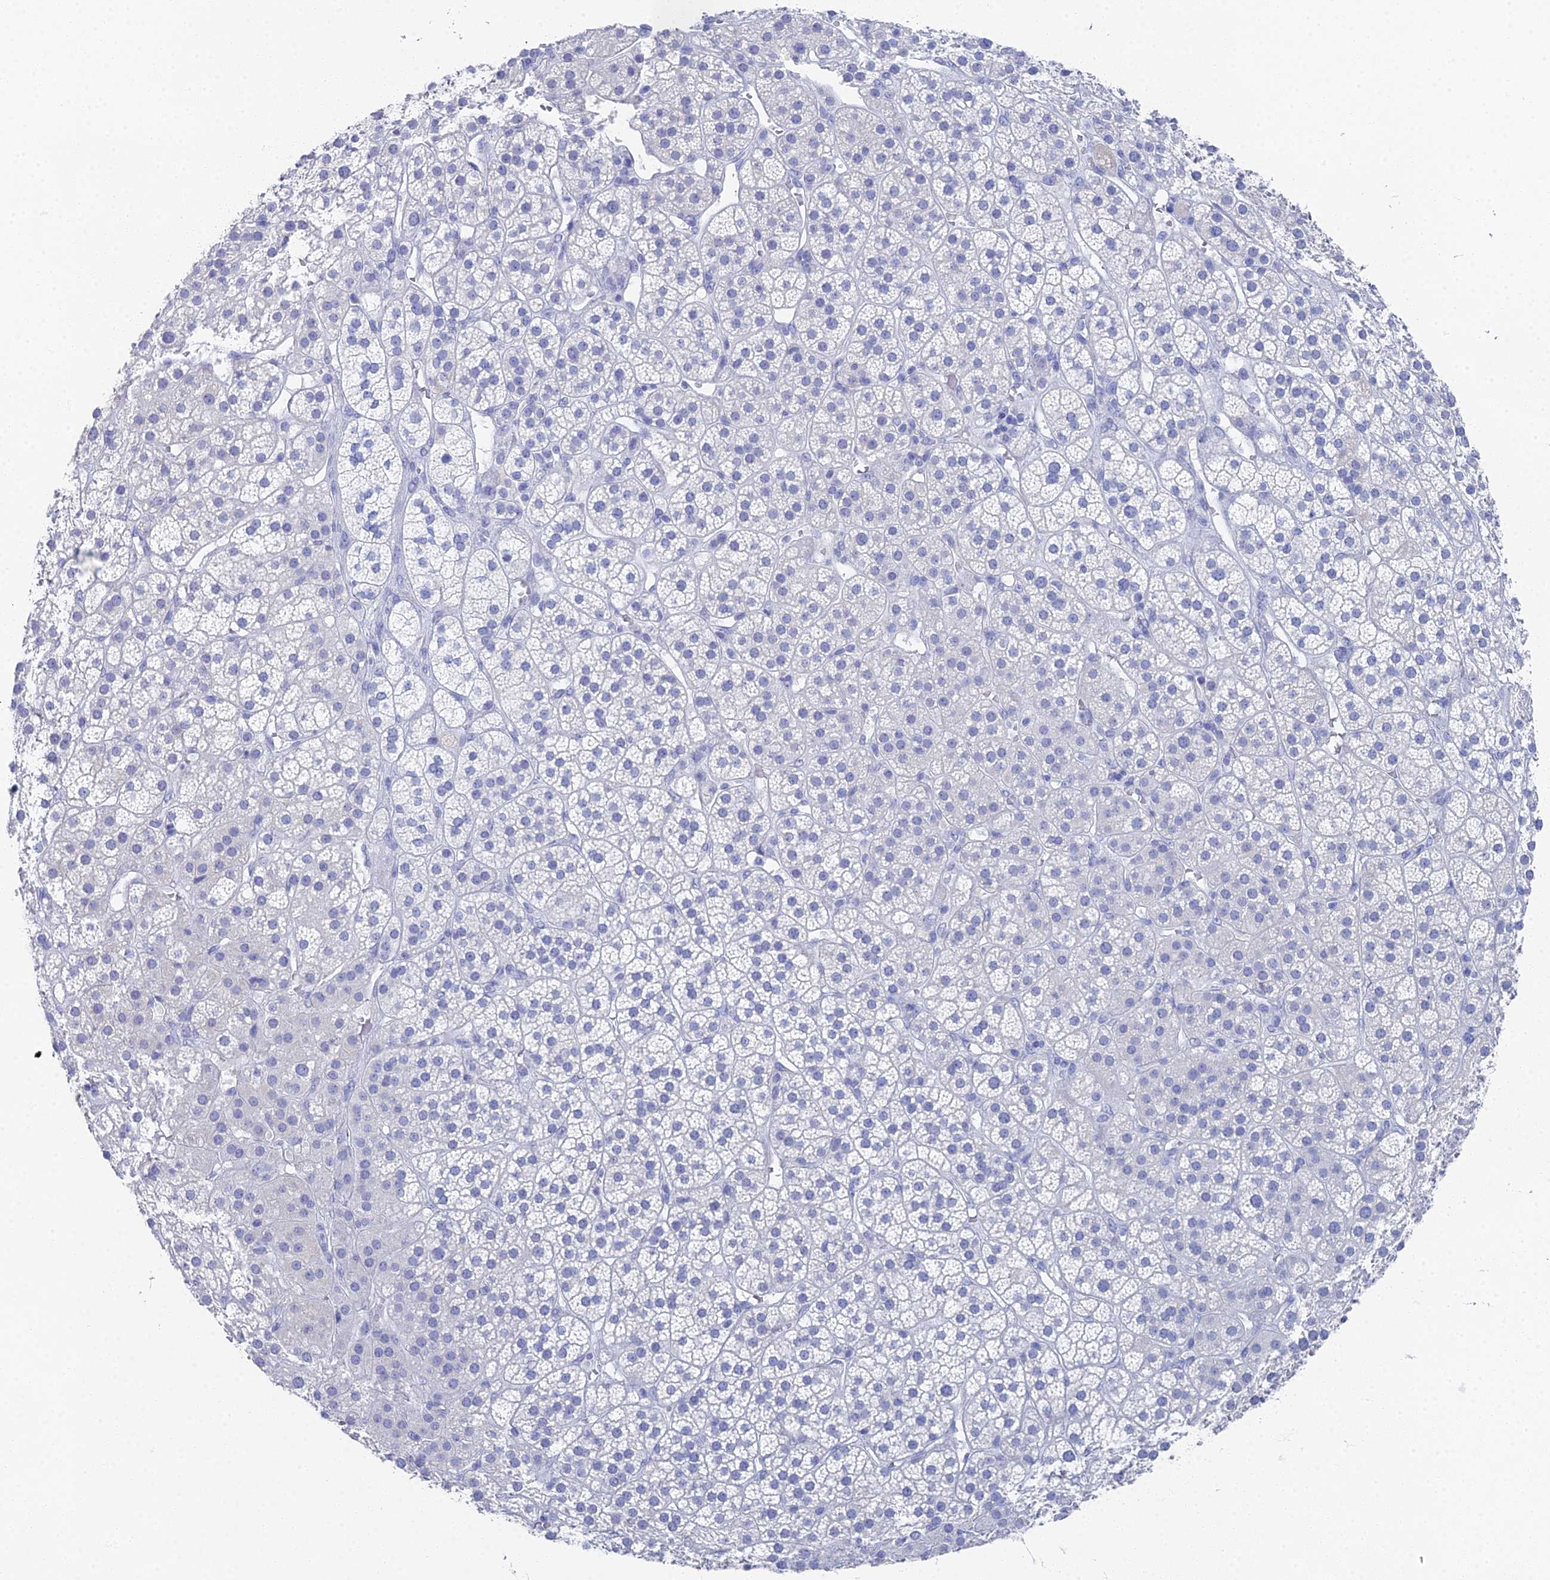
{"staining": {"intensity": "negative", "quantity": "none", "location": "none"}, "tissue": "adrenal gland", "cell_type": "Glandular cells", "image_type": "normal", "snomed": [{"axis": "morphology", "description": "Normal tissue, NOS"}, {"axis": "topography", "description": "Adrenal gland"}], "caption": "IHC micrograph of normal adrenal gland: adrenal gland stained with DAB reveals no significant protein staining in glandular cells. (Stains: DAB immunohistochemistry (IHC) with hematoxylin counter stain, Microscopy: brightfield microscopy at high magnification).", "gene": "ALPP", "patient": {"sex": "female", "age": 70}}